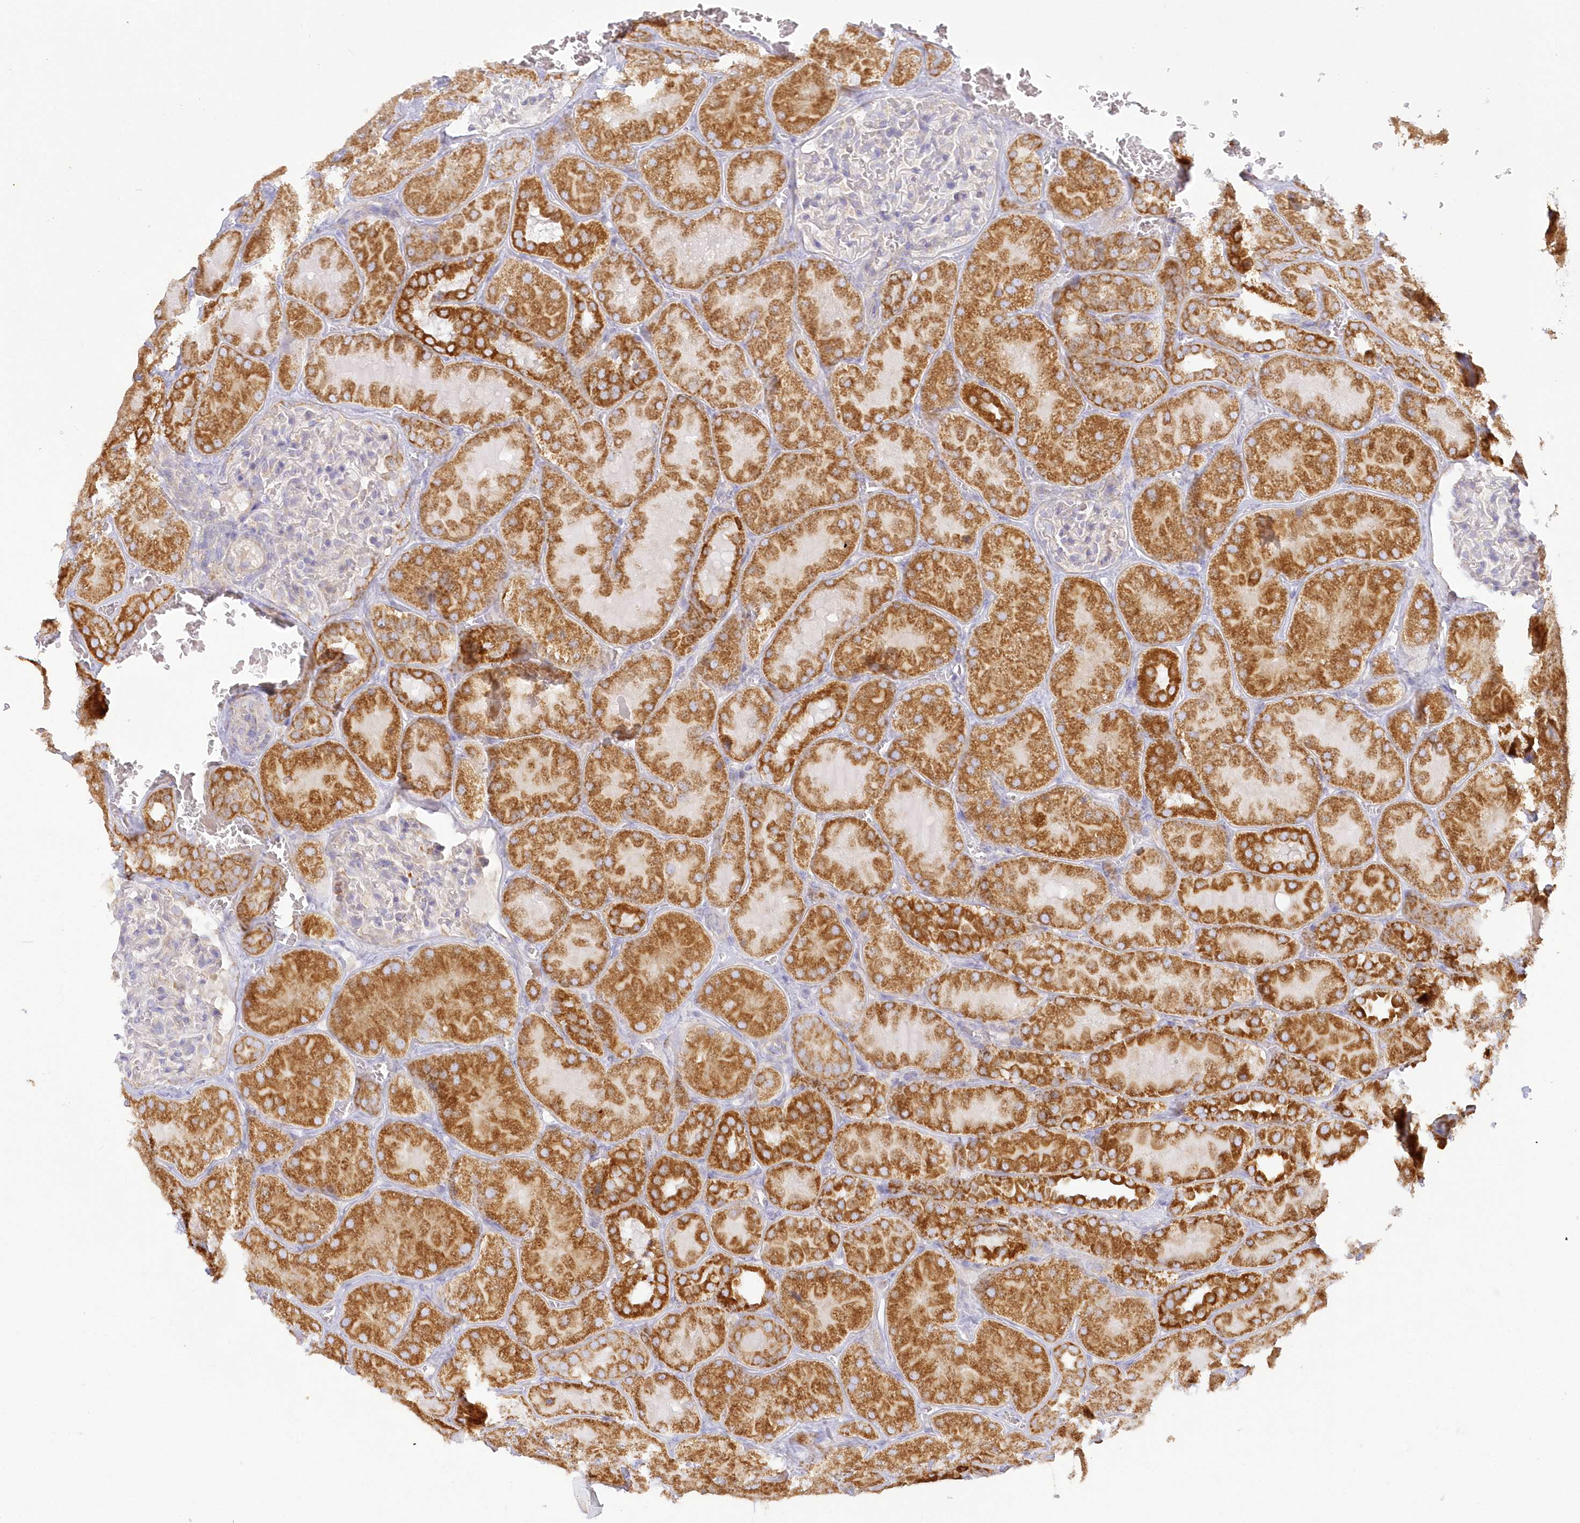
{"staining": {"intensity": "negative", "quantity": "none", "location": "none"}, "tissue": "kidney", "cell_type": "Cells in glomeruli", "image_type": "normal", "snomed": [{"axis": "morphology", "description": "Normal tissue, NOS"}, {"axis": "topography", "description": "Kidney"}], "caption": "A high-resolution image shows immunohistochemistry (IHC) staining of benign kidney, which displays no significant staining in cells in glomeruli.", "gene": "TBC1D14", "patient": {"sex": "male", "age": 28}}